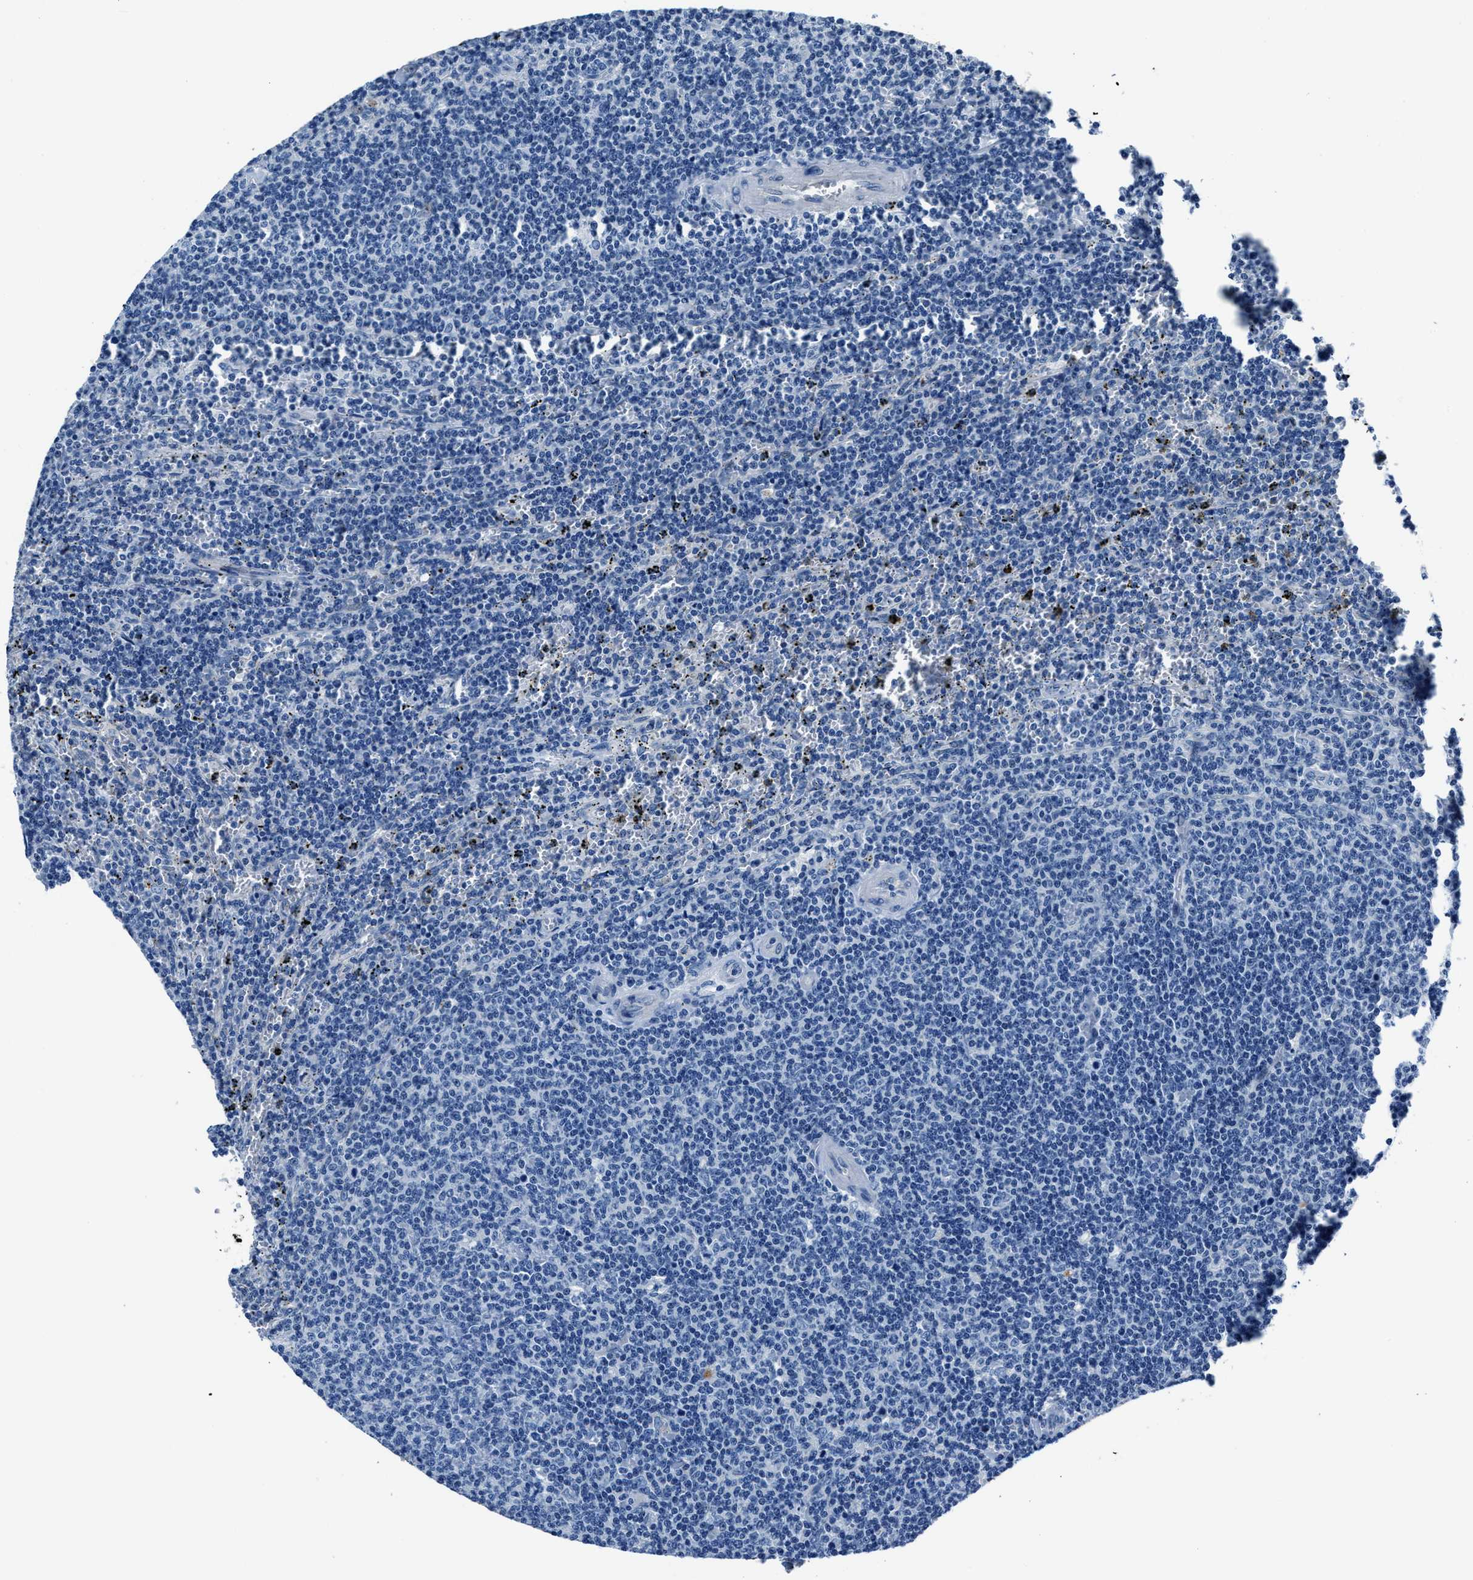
{"staining": {"intensity": "negative", "quantity": "none", "location": "none"}, "tissue": "lymphoma", "cell_type": "Tumor cells", "image_type": "cancer", "snomed": [{"axis": "morphology", "description": "Malignant lymphoma, non-Hodgkin's type, Low grade"}, {"axis": "topography", "description": "Spleen"}], "caption": "Immunohistochemistry micrograph of malignant lymphoma, non-Hodgkin's type (low-grade) stained for a protein (brown), which demonstrates no staining in tumor cells. The staining was performed using DAB (3,3'-diaminobenzidine) to visualize the protein expression in brown, while the nuclei were stained in blue with hematoxylin (Magnification: 20x).", "gene": "NACAD", "patient": {"sex": "female", "age": 50}}